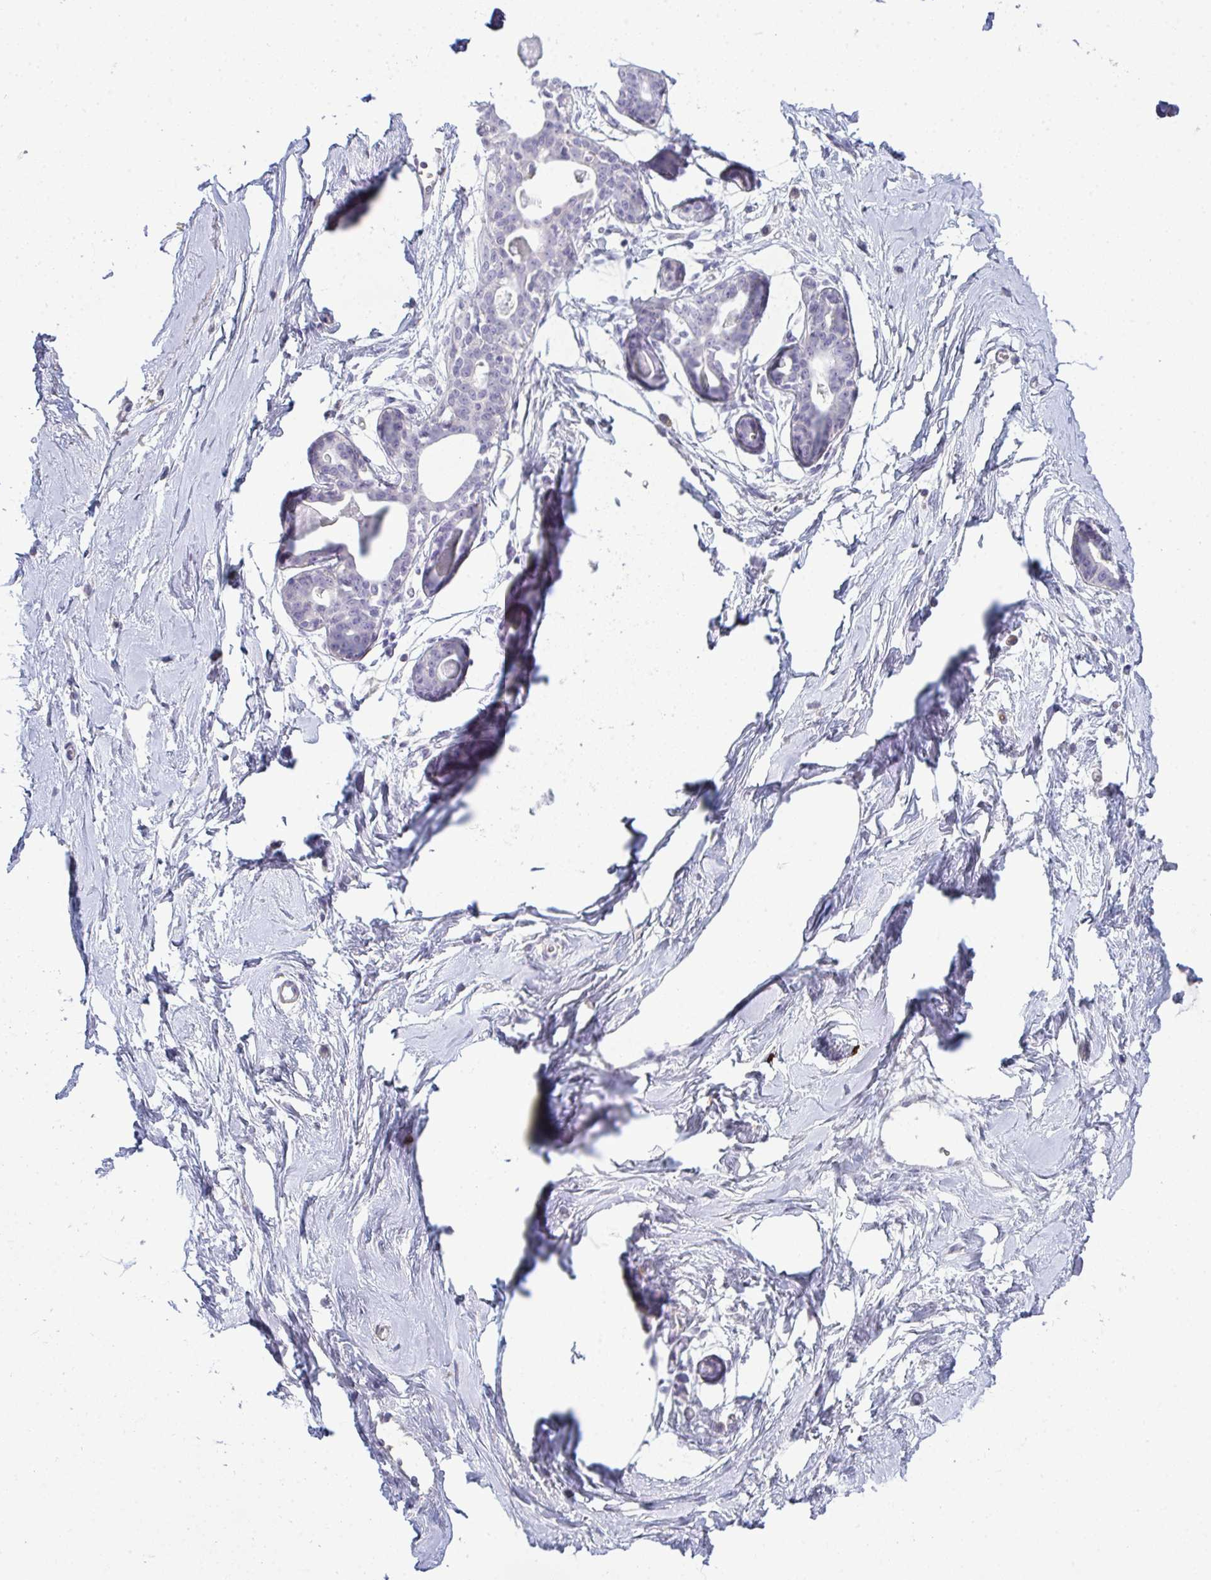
{"staining": {"intensity": "negative", "quantity": "none", "location": "none"}, "tissue": "breast", "cell_type": "Adipocytes", "image_type": "normal", "snomed": [{"axis": "morphology", "description": "Normal tissue, NOS"}, {"axis": "topography", "description": "Breast"}], "caption": "Immunohistochemical staining of normal human breast reveals no significant staining in adipocytes.", "gene": "ADAM21", "patient": {"sex": "female", "age": 45}}